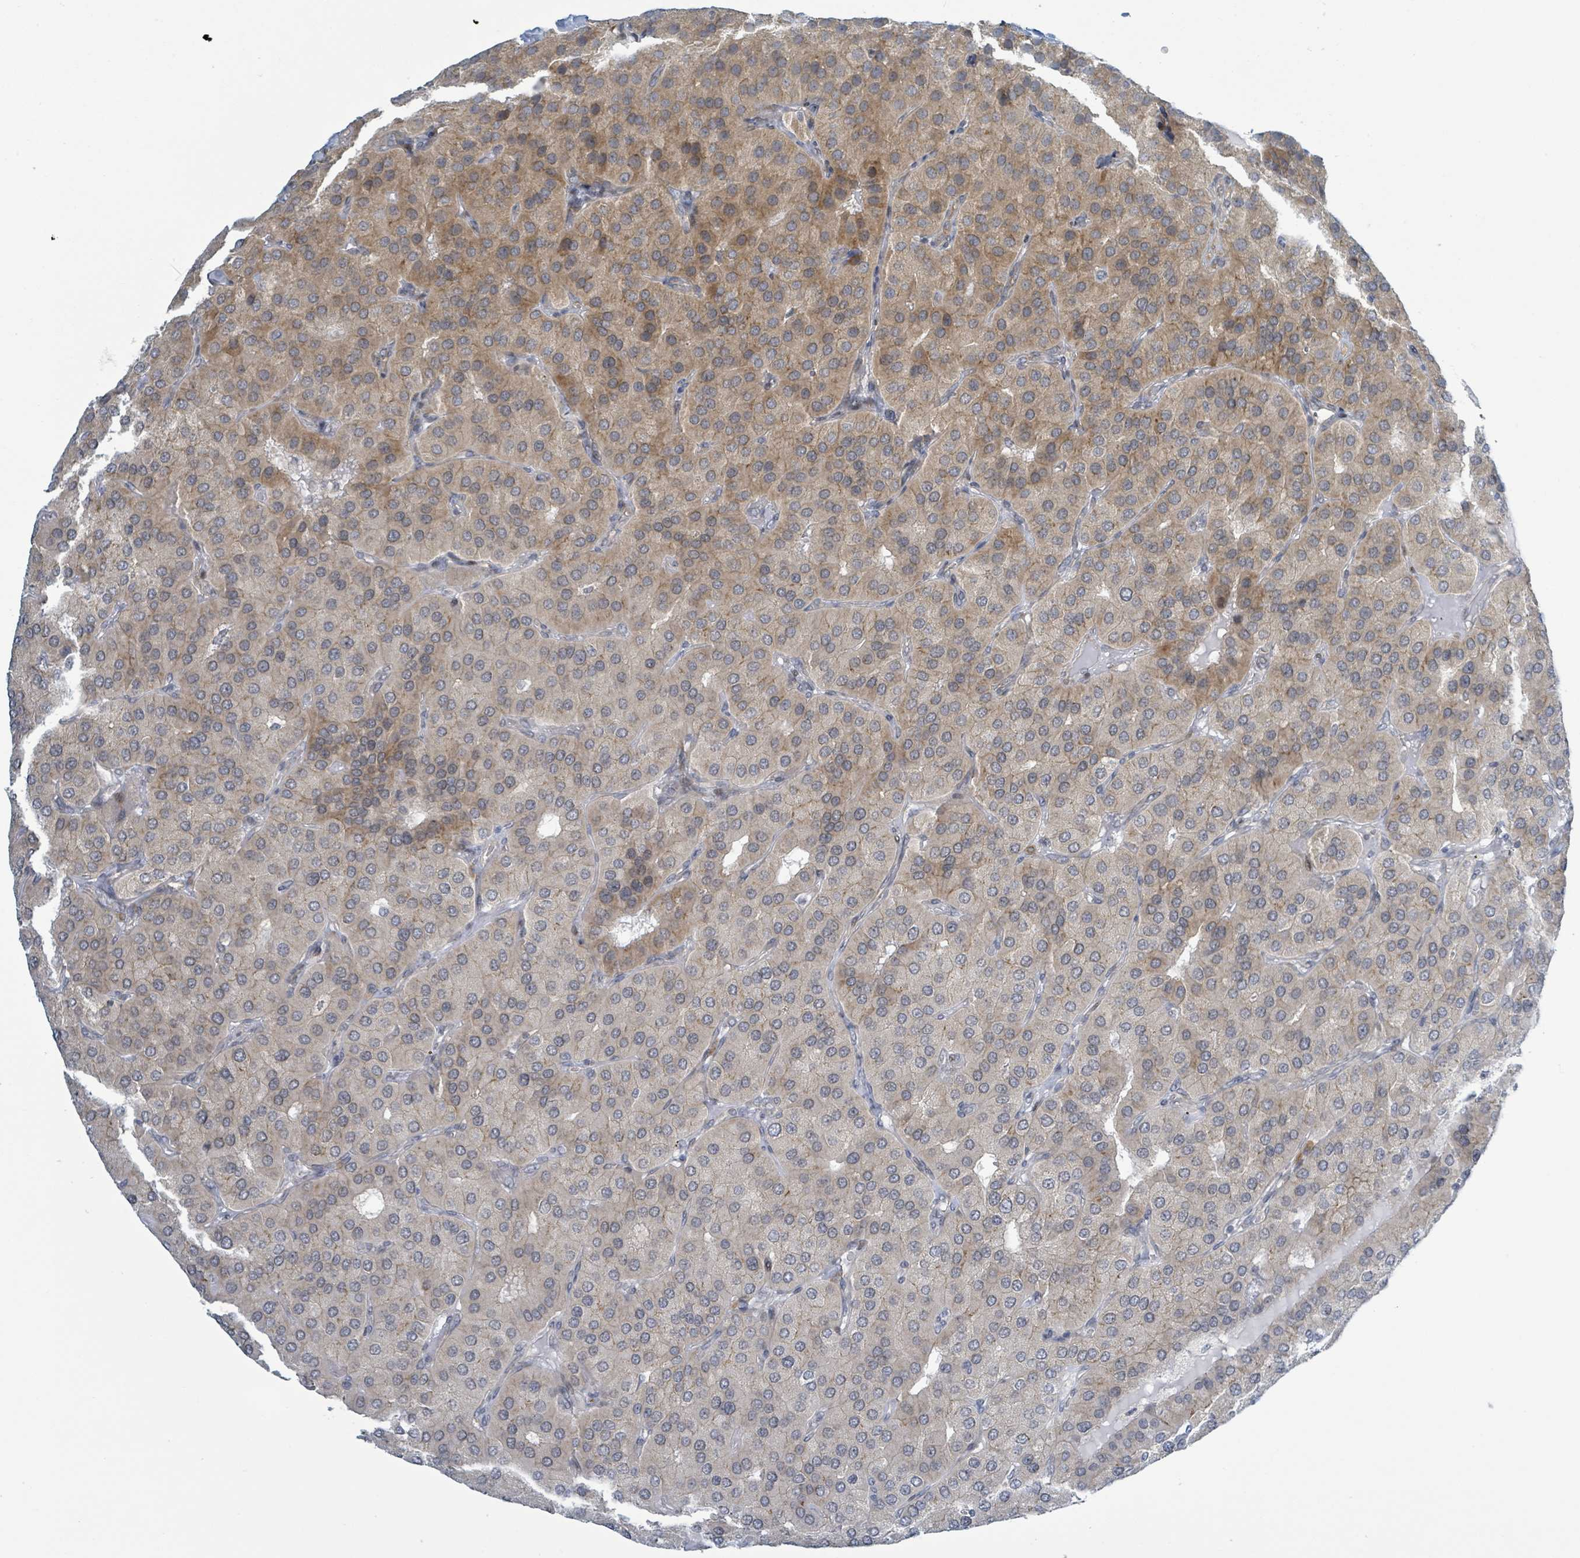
{"staining": {"intensity": "moderate", "quantity": "<25%", "location": "cytoplasmic/membranous"}, "tissue": "parathyroid gland", "cell_type": "Glandular cells", "image_type": "normal", "snomed": [{"axis": "morphology", "description": "Normal tissue, NOS"}, {"axis": "morphology", "description": "Adenoma, NOS"}, {"axis": "topography", "description": "Parathyroid gland"}], "caption": "Immunohistochemical staining of normal human parathyroid gland exhibits <25% levels of moderate cytoplasmic/membranous protein staining in approximately <25% of glandular cells. (brown staining indicates protein expression, while blue staining denotes nuclei).", "gene": "RPL32", "patient": {"sex": "female", "age": 86}}